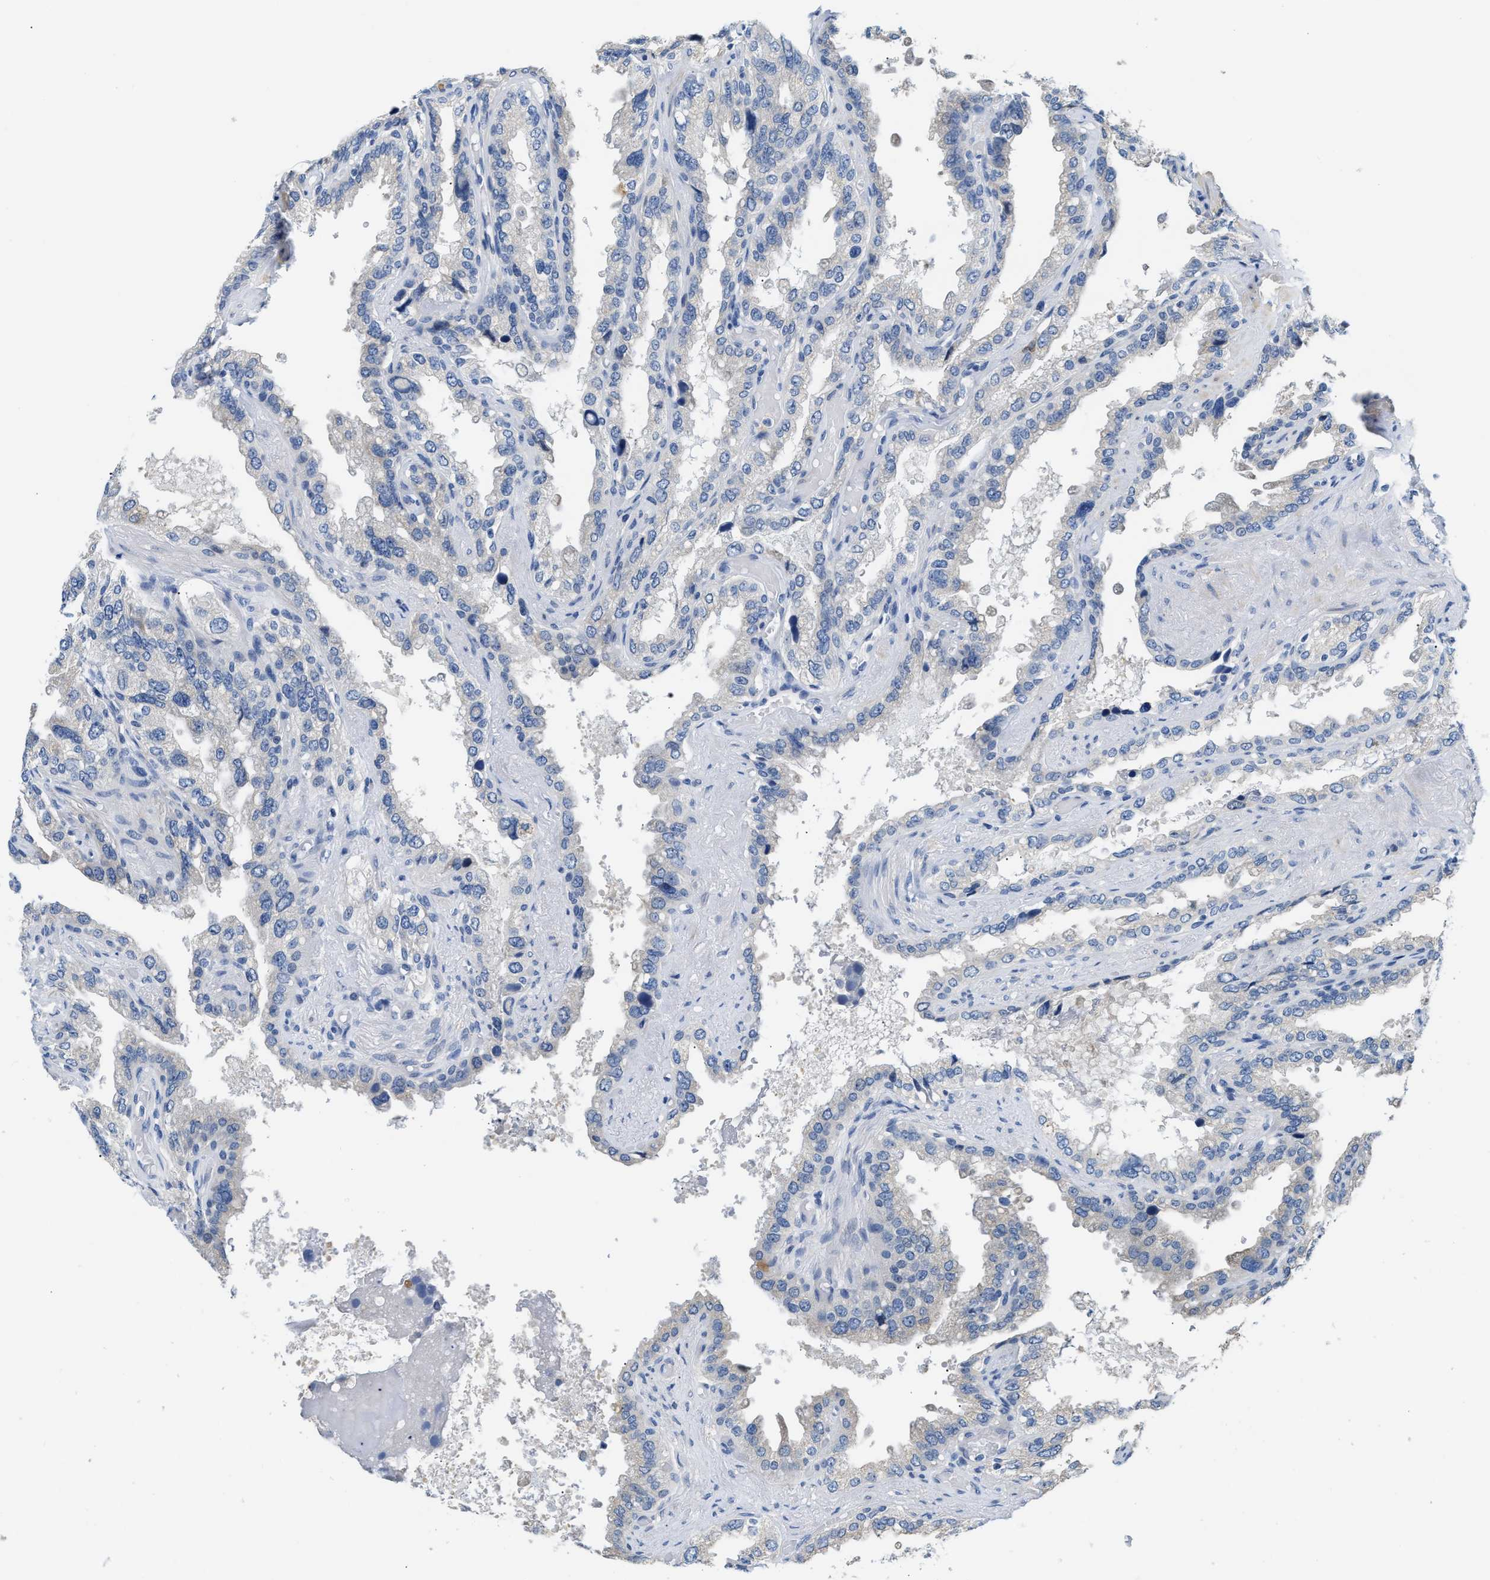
{"staining": {"intensity": "negative", "quantity": "none", "location": "none"}, "tissue": "seminal vesicle", "cell_type": "Glandular cells", "image_type": "normal", "snomed": [{"axis": "morphology", "description": "Normal tissue, NOS"}, {"axis": "topography", "description": "Seminal veicle"}], "caption": "Immunohistochemistry micrograph of benign seminal vesicle: seminal vesicle stained with DAB shows no significant protein staining in glandular cells.", "gene": "CLGN", "patient": {"sex": "male", "age": 68}}